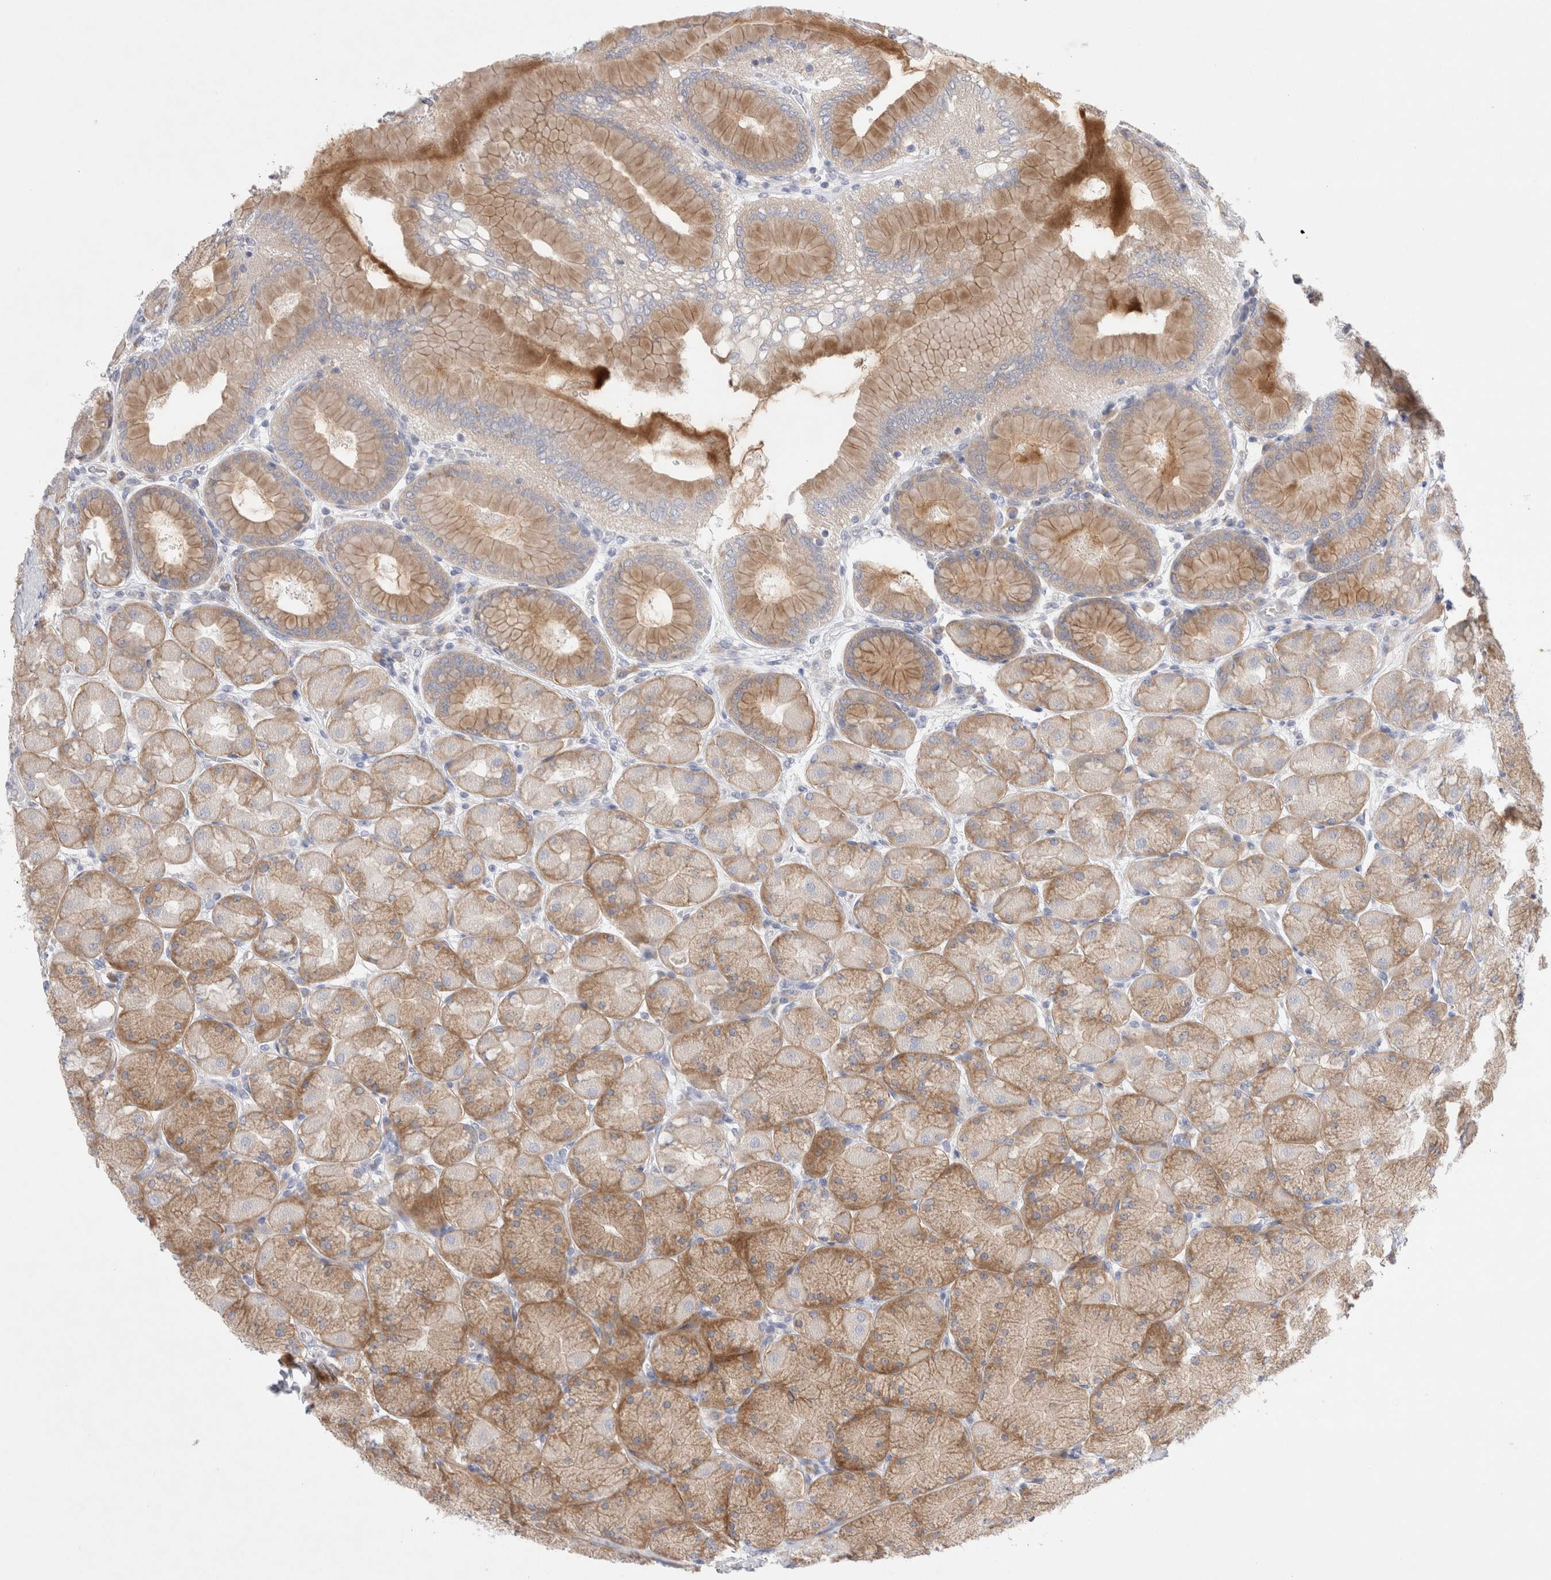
{"staining": {"intensity": "moderate", "quantity": ">75%", "location": "cytoplasmic/membranous"}, "tissue": "stomach", "cell_type": "Glandular cells", "image_type": "normal", "snomed": [{"axis": "morphology", "description": "Normal tissue, NOS"}, {"axis": "topography", "description": "Stomach, upper"}], "caption": "Brown immunohistochemical staining in benign human stomach exhibits moderate cytoplasmic/membranous positivity in approximately >75% of glandular cells. (DAB (3,3'-diaminobenzidine) IHC with brightfield microscopy, high magnification).", "gene": "RBM12B", "patient": {"sex": "female", "age": 56}}